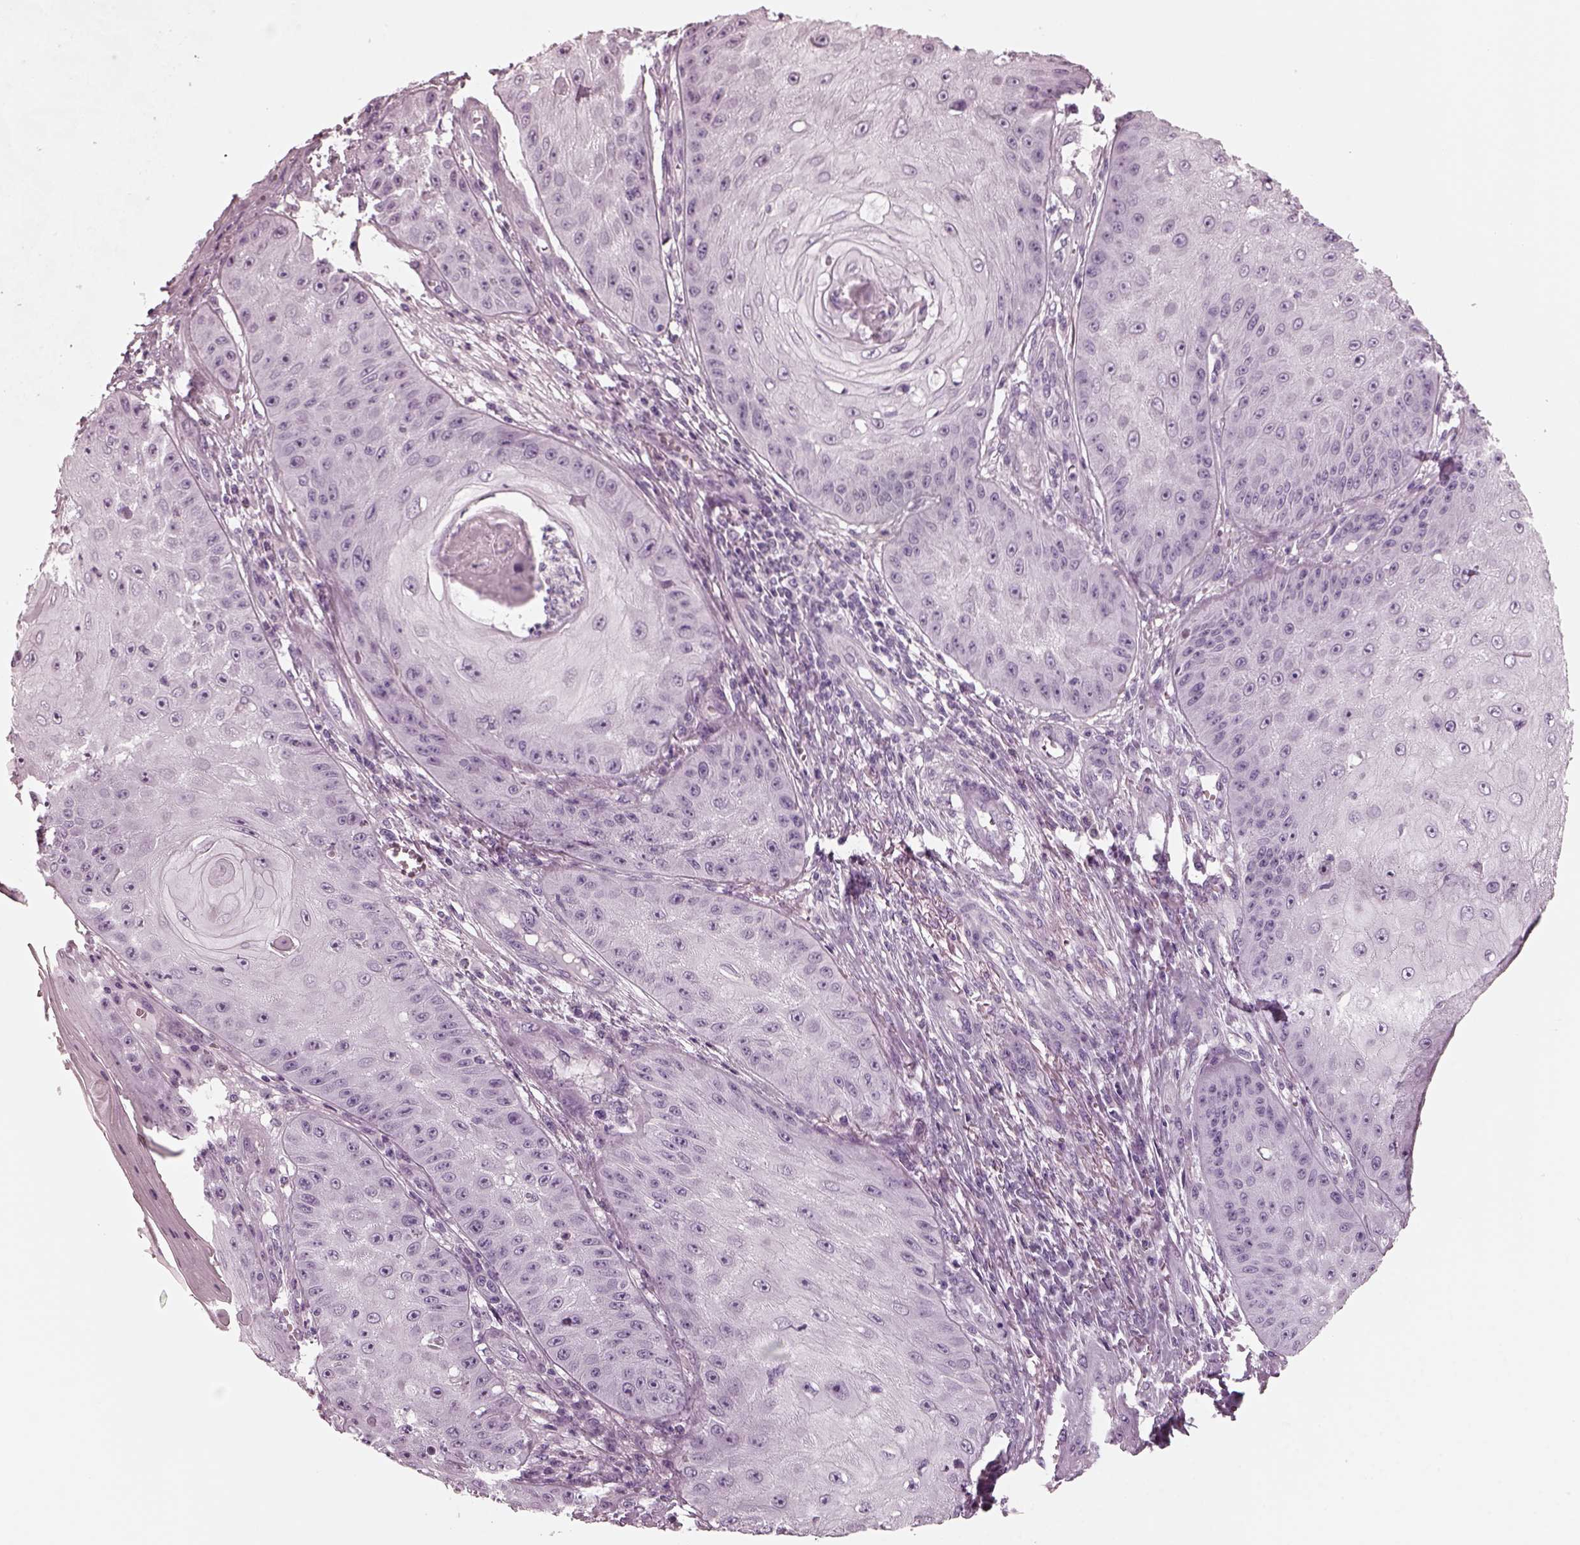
{"staining": {"intensity": "negative", "quantity": "none", "location": "none"}, "tissue": "skin cancer", "cell_type": "Tumor cells", "image_type": "cancer", "snomed": [{"axis": "morphology", "description": "Squamous cell carcinoma, NOS"}, {"axis": "topography", "description": "Skin"}], "caption": "Histopathology image shows no protein expression in tumor cells of skin cancer (squamous cell carcinoma) tissue. The staining is performed using DAB (3,3'-diaminobenzidine) brown chromogen with nuclei counter-stained in using hematoxylin.", "gene": "RCVRN", "patient": {"sex": "male", "age": 70}}